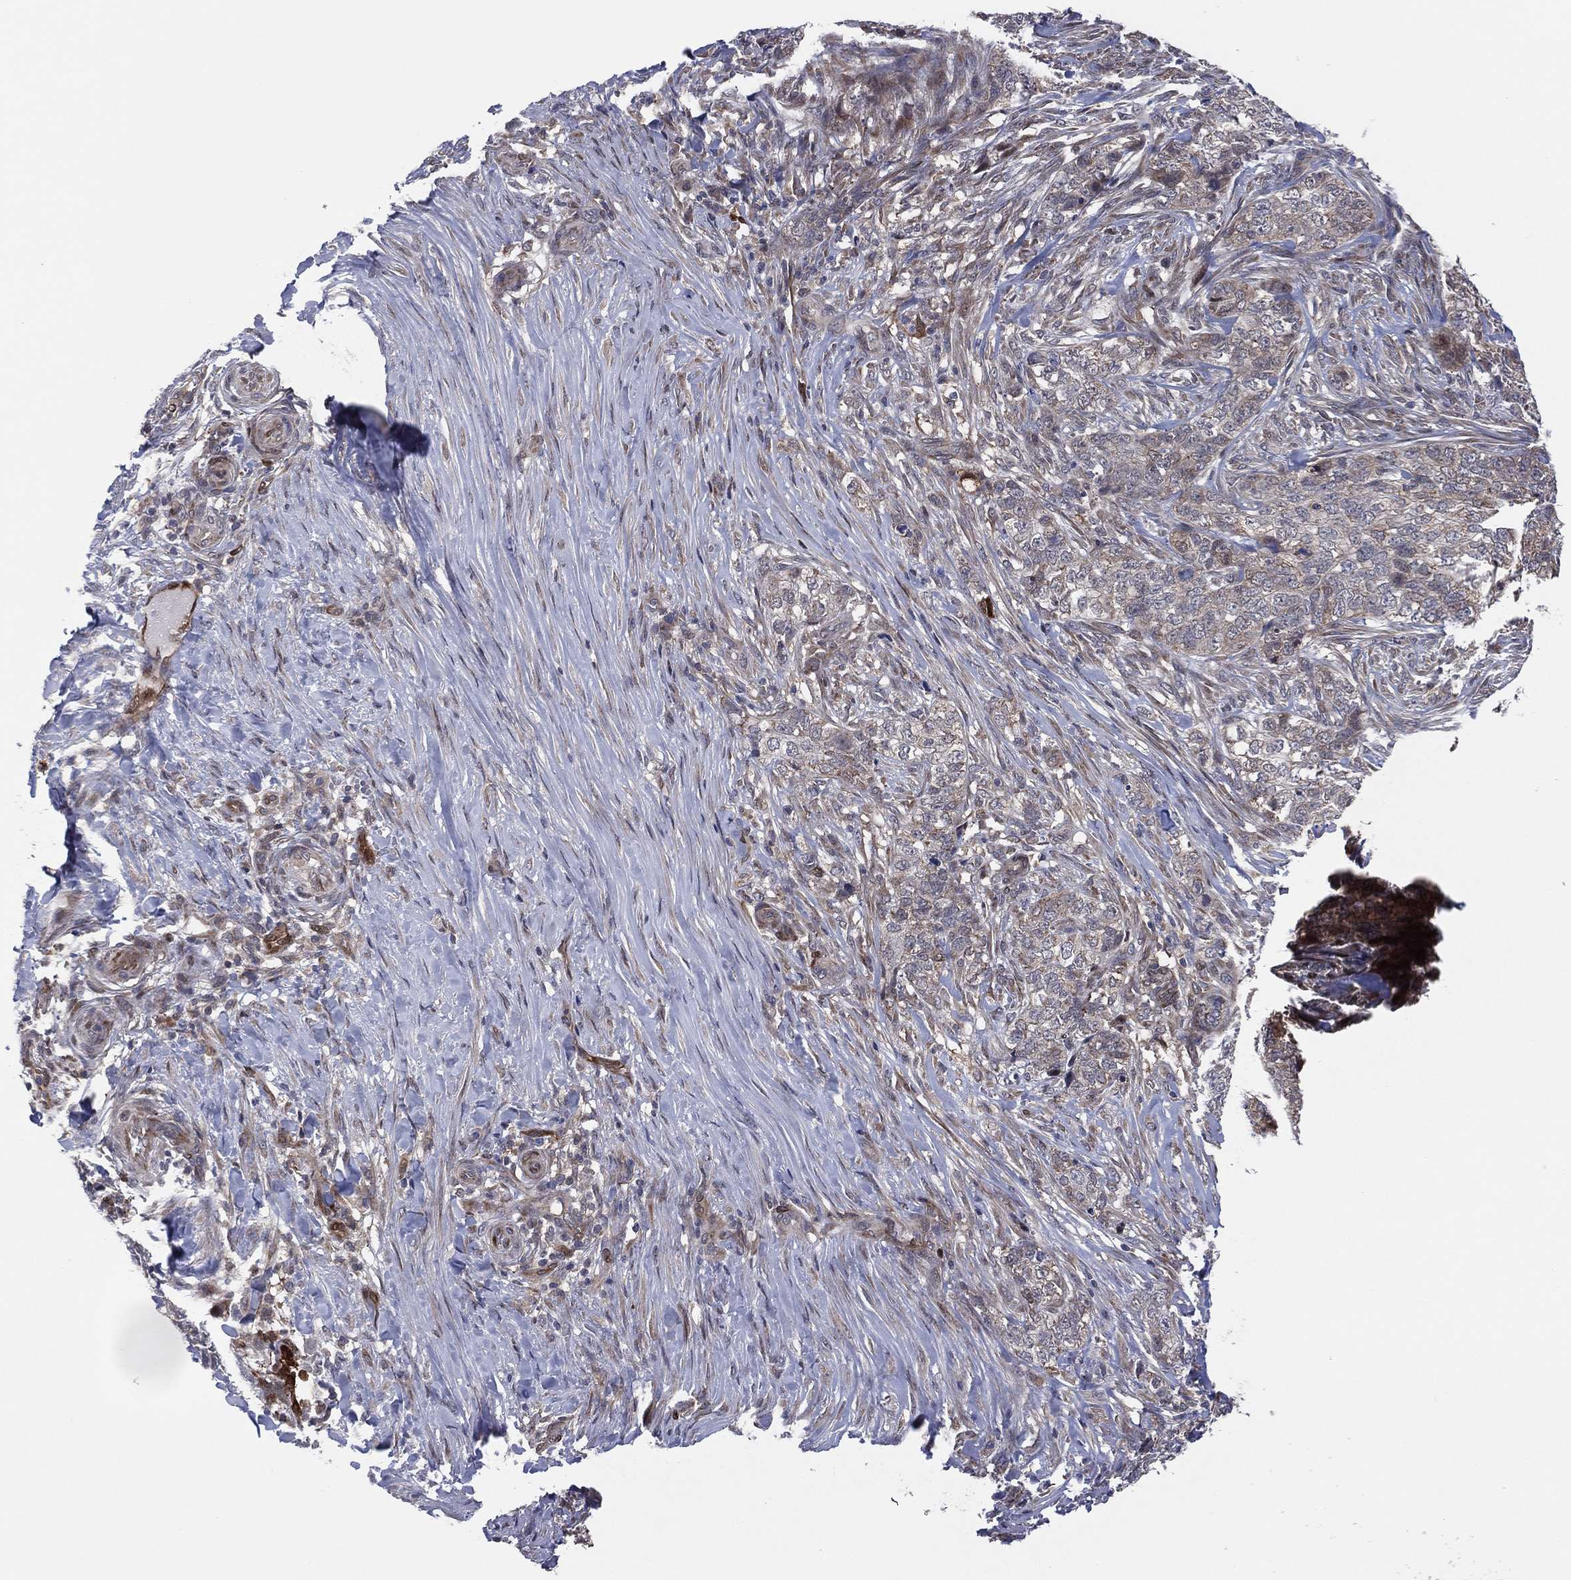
{"staining": {"intensity": "negative", "quantity": "none", "location": "none"}, "tissue": "skin cancer", "cell_type": "Tumor cells", "image_type": "cancer", "snomed": [{"axis": "morphology", "description": "Basal cell carcinoma"}, {"axis": "topography", "description": "Skin"}], "caption": "This is a histopathology image of IHC staining of skin cancer (basal cell carcinoma), which shows no positivity in tumor cells.", "gene": "SNCG", "patient": {"sex": "female", "age": 69}}